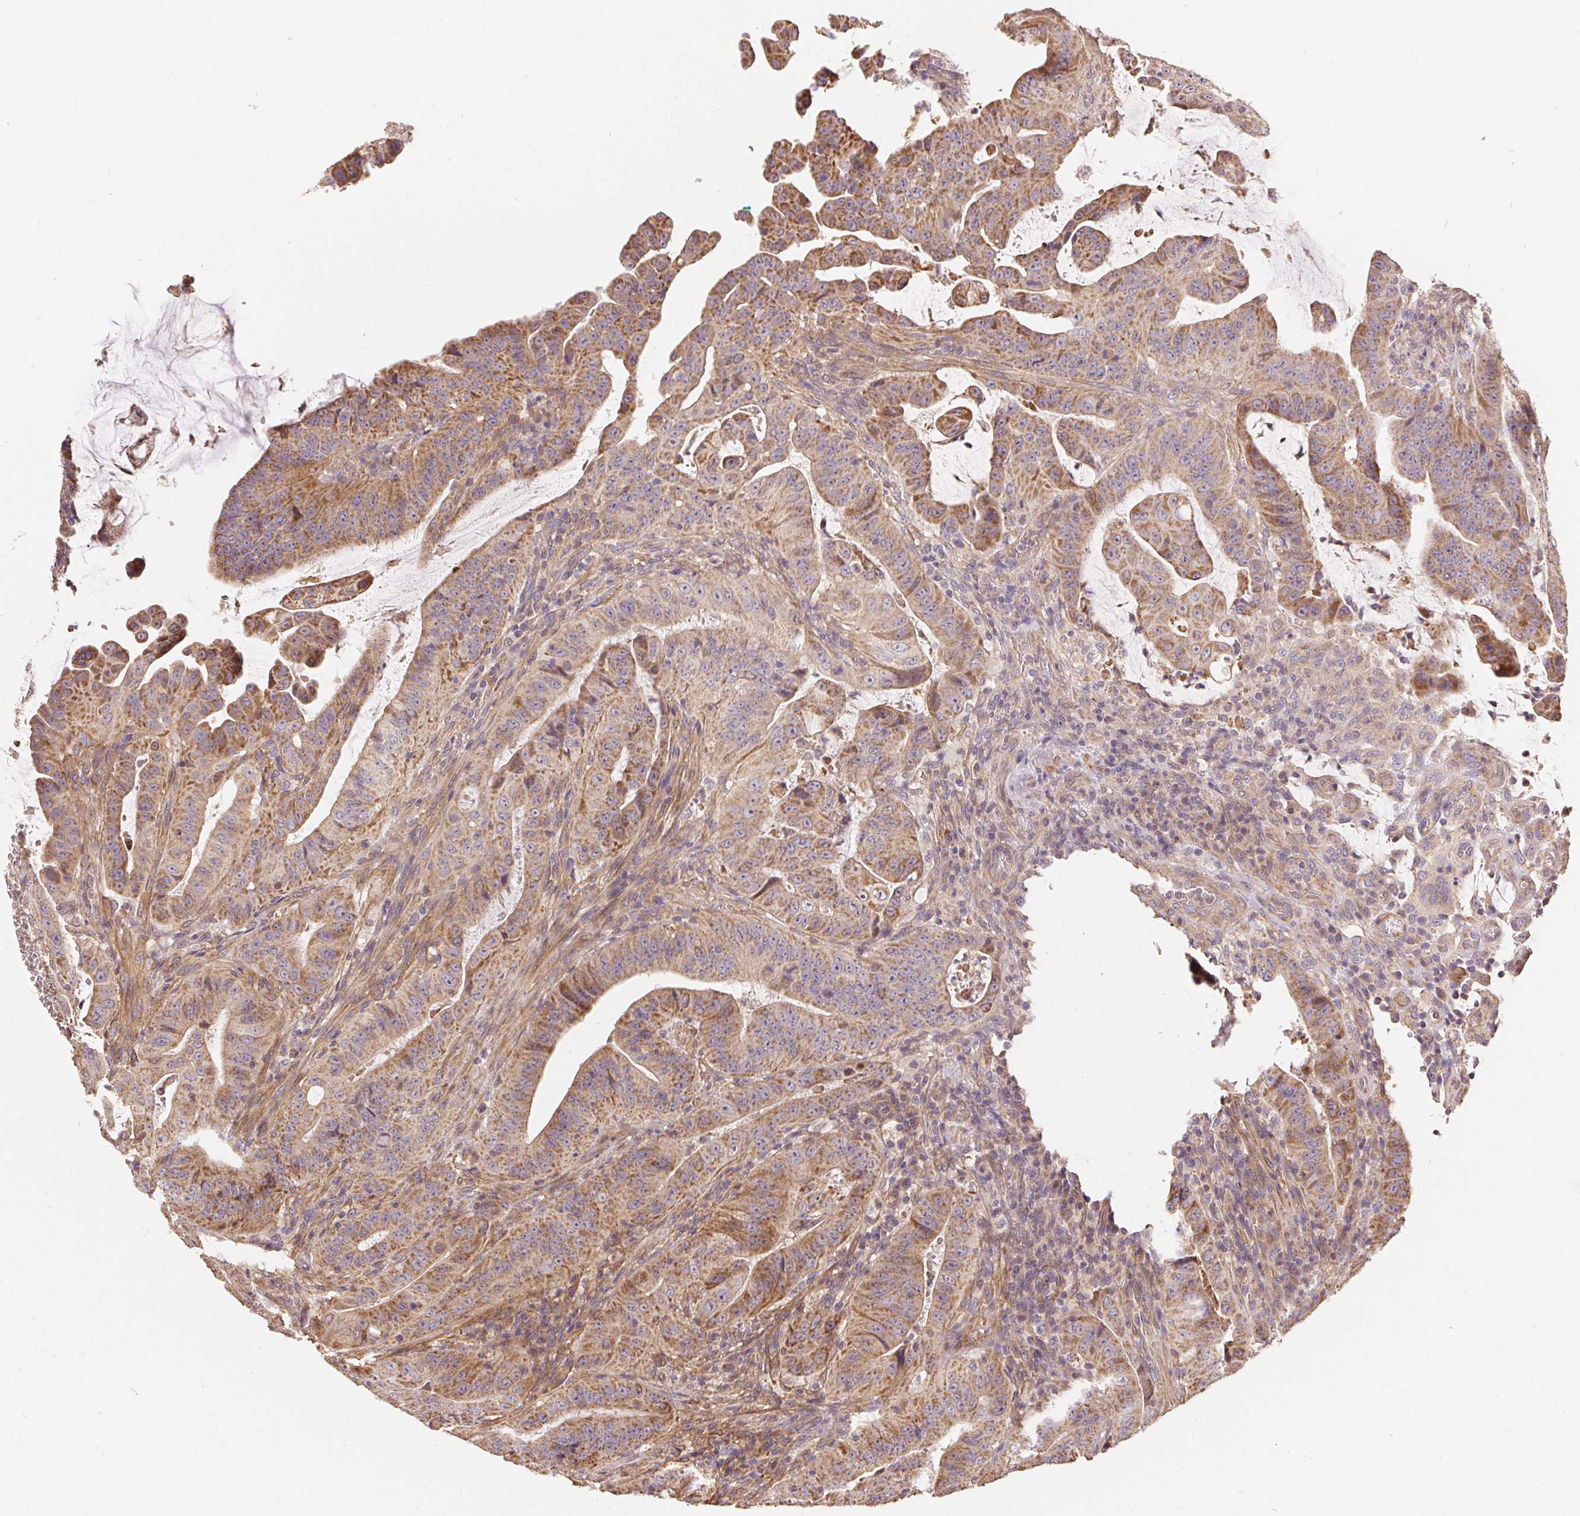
{"staining": {"intensity": "moderate", "quantity": ">75%", "location": "cytoplasmic/membranous"}, "tissue": "colorectal cancer", "cell_type": "Tumor cells", "image_type": "cancer", "snomed": [{"axis": "morphology", "description": "Adenocarcinoma, NOS"}, {"axis": "topography", "description": "Colon"}], "caption": "The micrograph demonstrates immunohistochemical staining of adenocarcinoma (colorectal). There is moderate cytoplasmic/membranous positivity is appreciated in approximately >75% of tumor cells. Using DAB (3,3'-diaminobenzidine) (brown) and hematoxylin (blue) stains, captured at high magnification using brightfield microscopy.", "gene": "REV3L", "patient": {"sex": "male", "age": 33}}